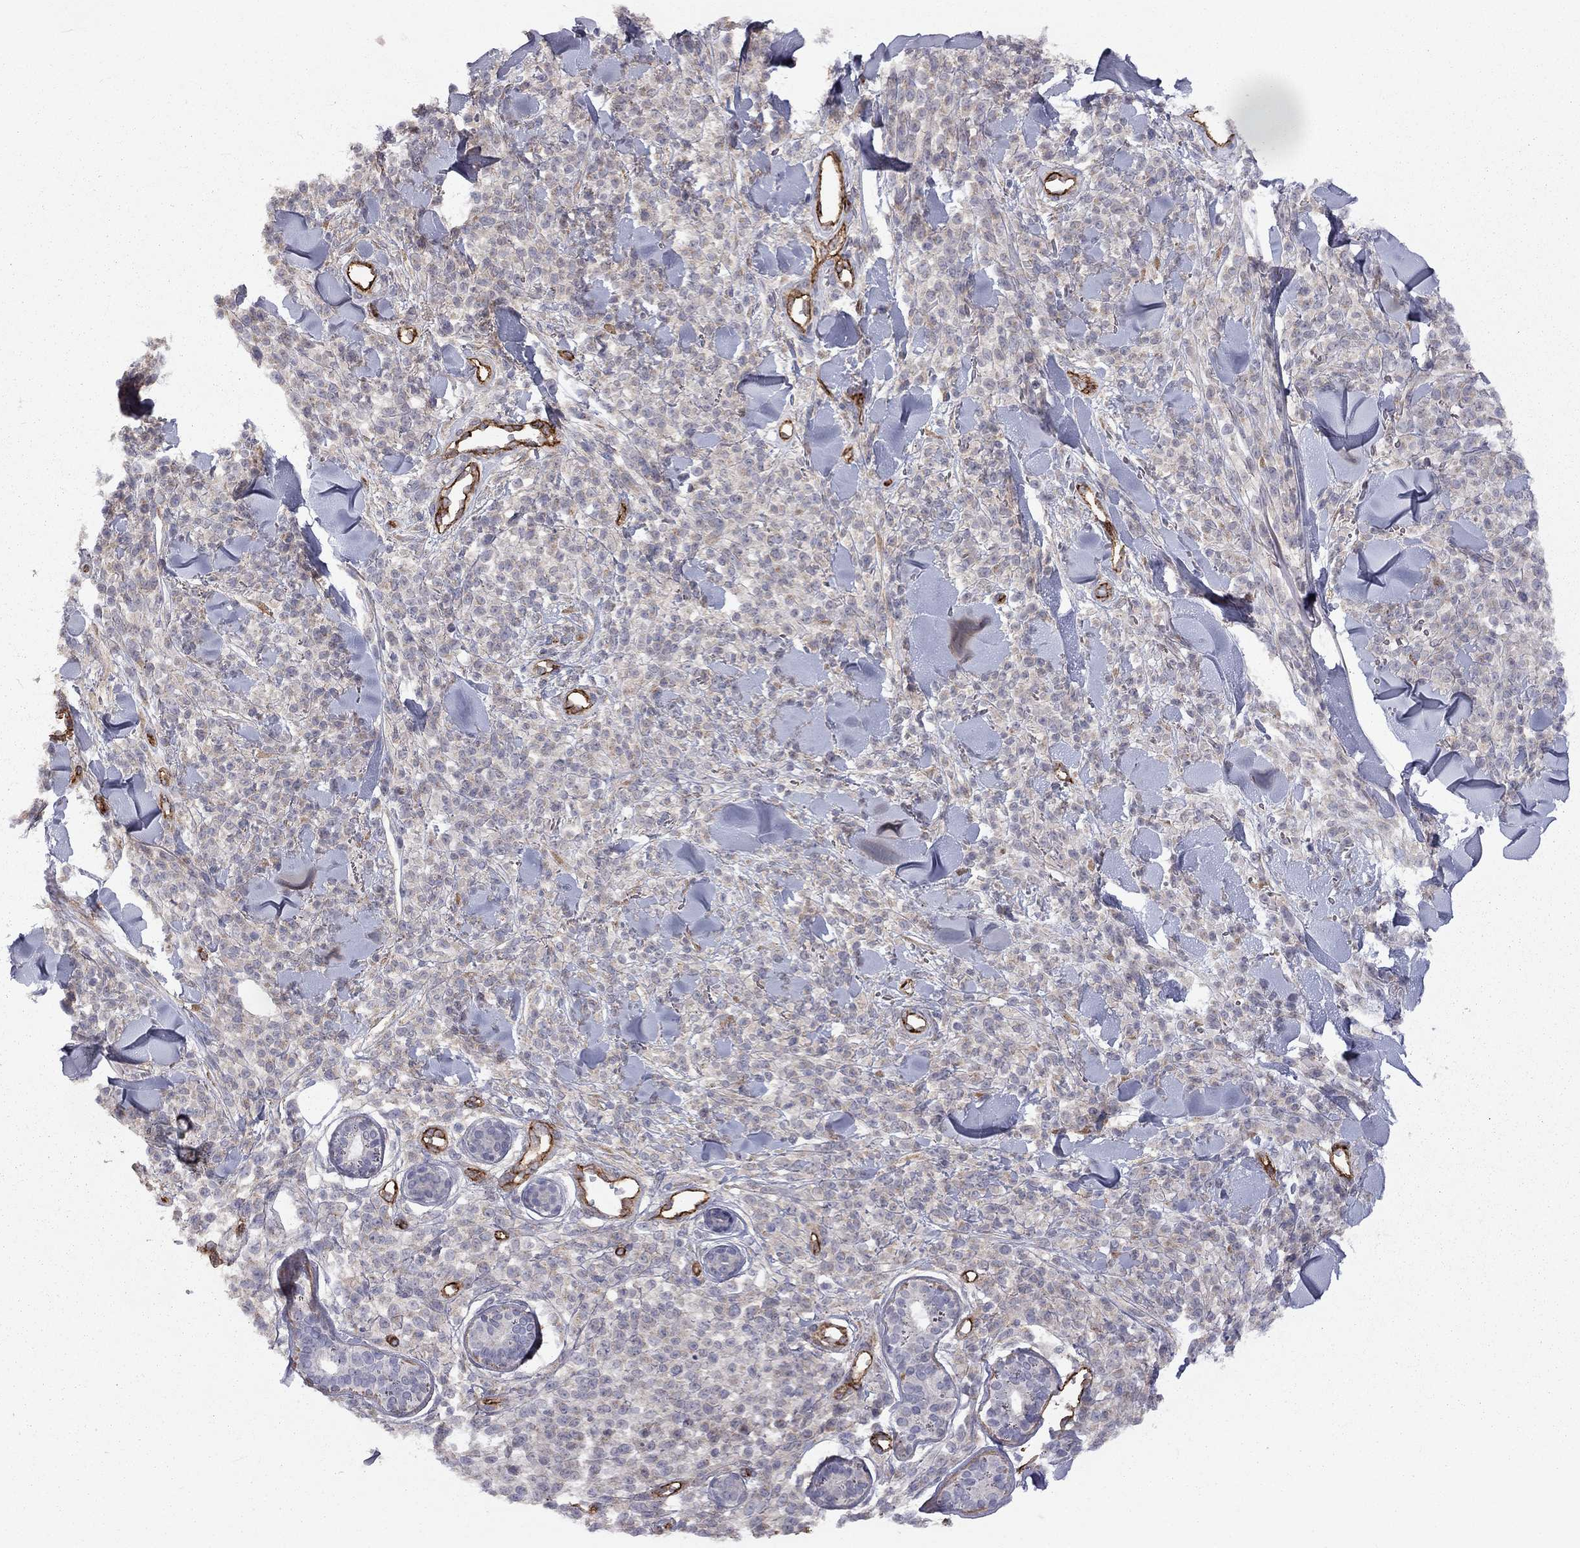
{"staining": {"intensity": "negative", "quantity": "none", "location": "none"}, "tissue": "melanoma", "cell_type": "Tumor cells", "image_type": "cancer", "snomed": [{"axis": "morphology", "description": "Malignant melanoma, NOS"}, {"axis": "topography", "description": "Skin"}, {"axis": "topography", "description": "Skin of trunk"}], "caption": "This is an immunohistochemistry (IHC) photomicrograph of human melanoma. There is no staining in tumor cells.", "gene": "EXOC3L2", "patient": {"sex": "male", "age": 74}}